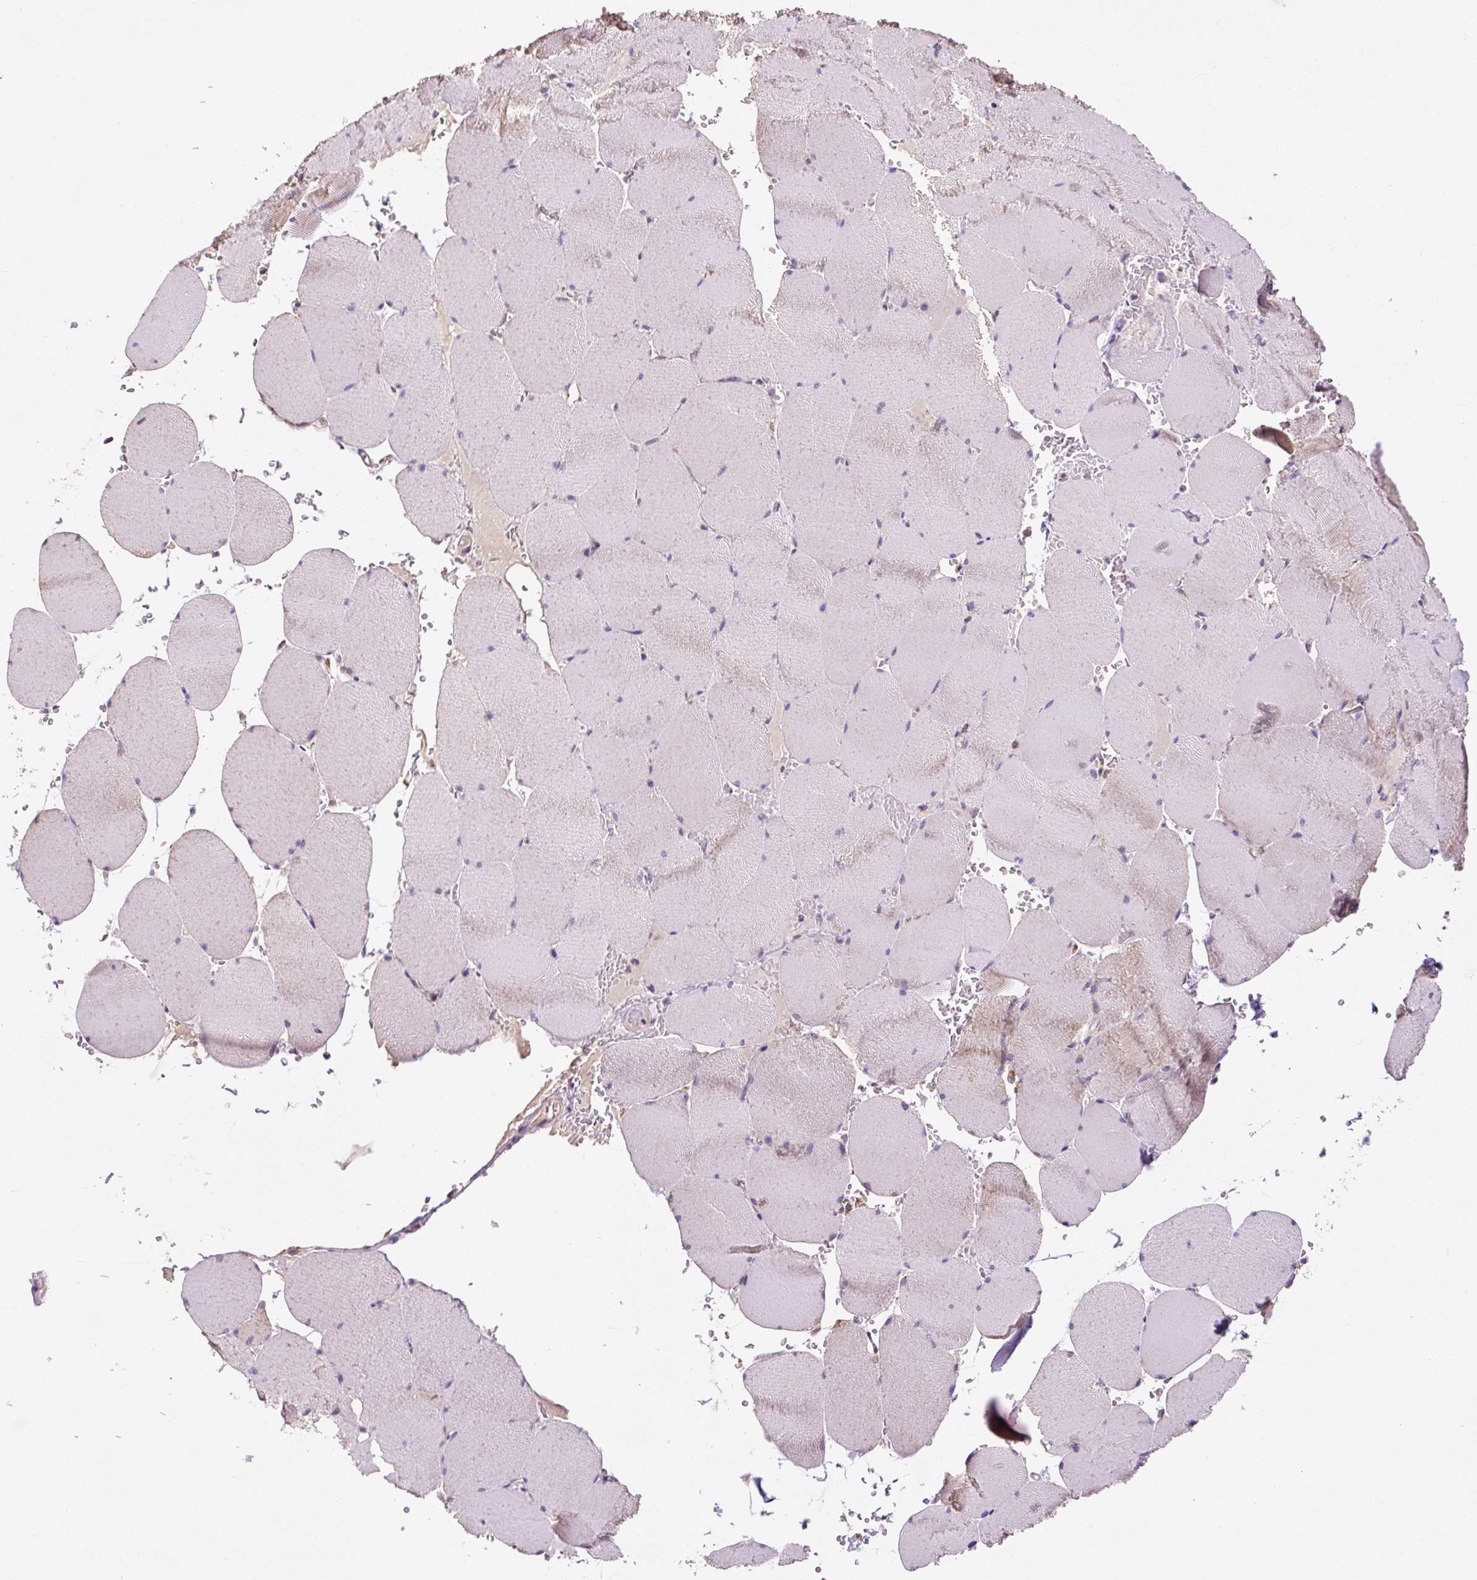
{"staining": {"intensity": "moderate", "quantity": "25%-75%", "location": "cytoplasmic/membranous"}, "tissue": "skeletal muscle", "cell_type": "Myocytes", "image_type": "normal", "snomed": [{"axis": "morphology", "description": "Normal tissue, NOS"}, {"axis": "topography", "description": "Skeletal muscle"}, {"axis": "topography", "description": "Head-Neck"}], "caption": "Myocytes exhibit moderate cytoplasmic/membranous staining in about 25%-75% of cells in normal skeletal muscle. (Stains: DAB in brown, nuclei in blue, Microscopy: brightfield microscopy at high magnification).", "gene": "MFSD9", "patient": {"sex": "male", "age": 66}}